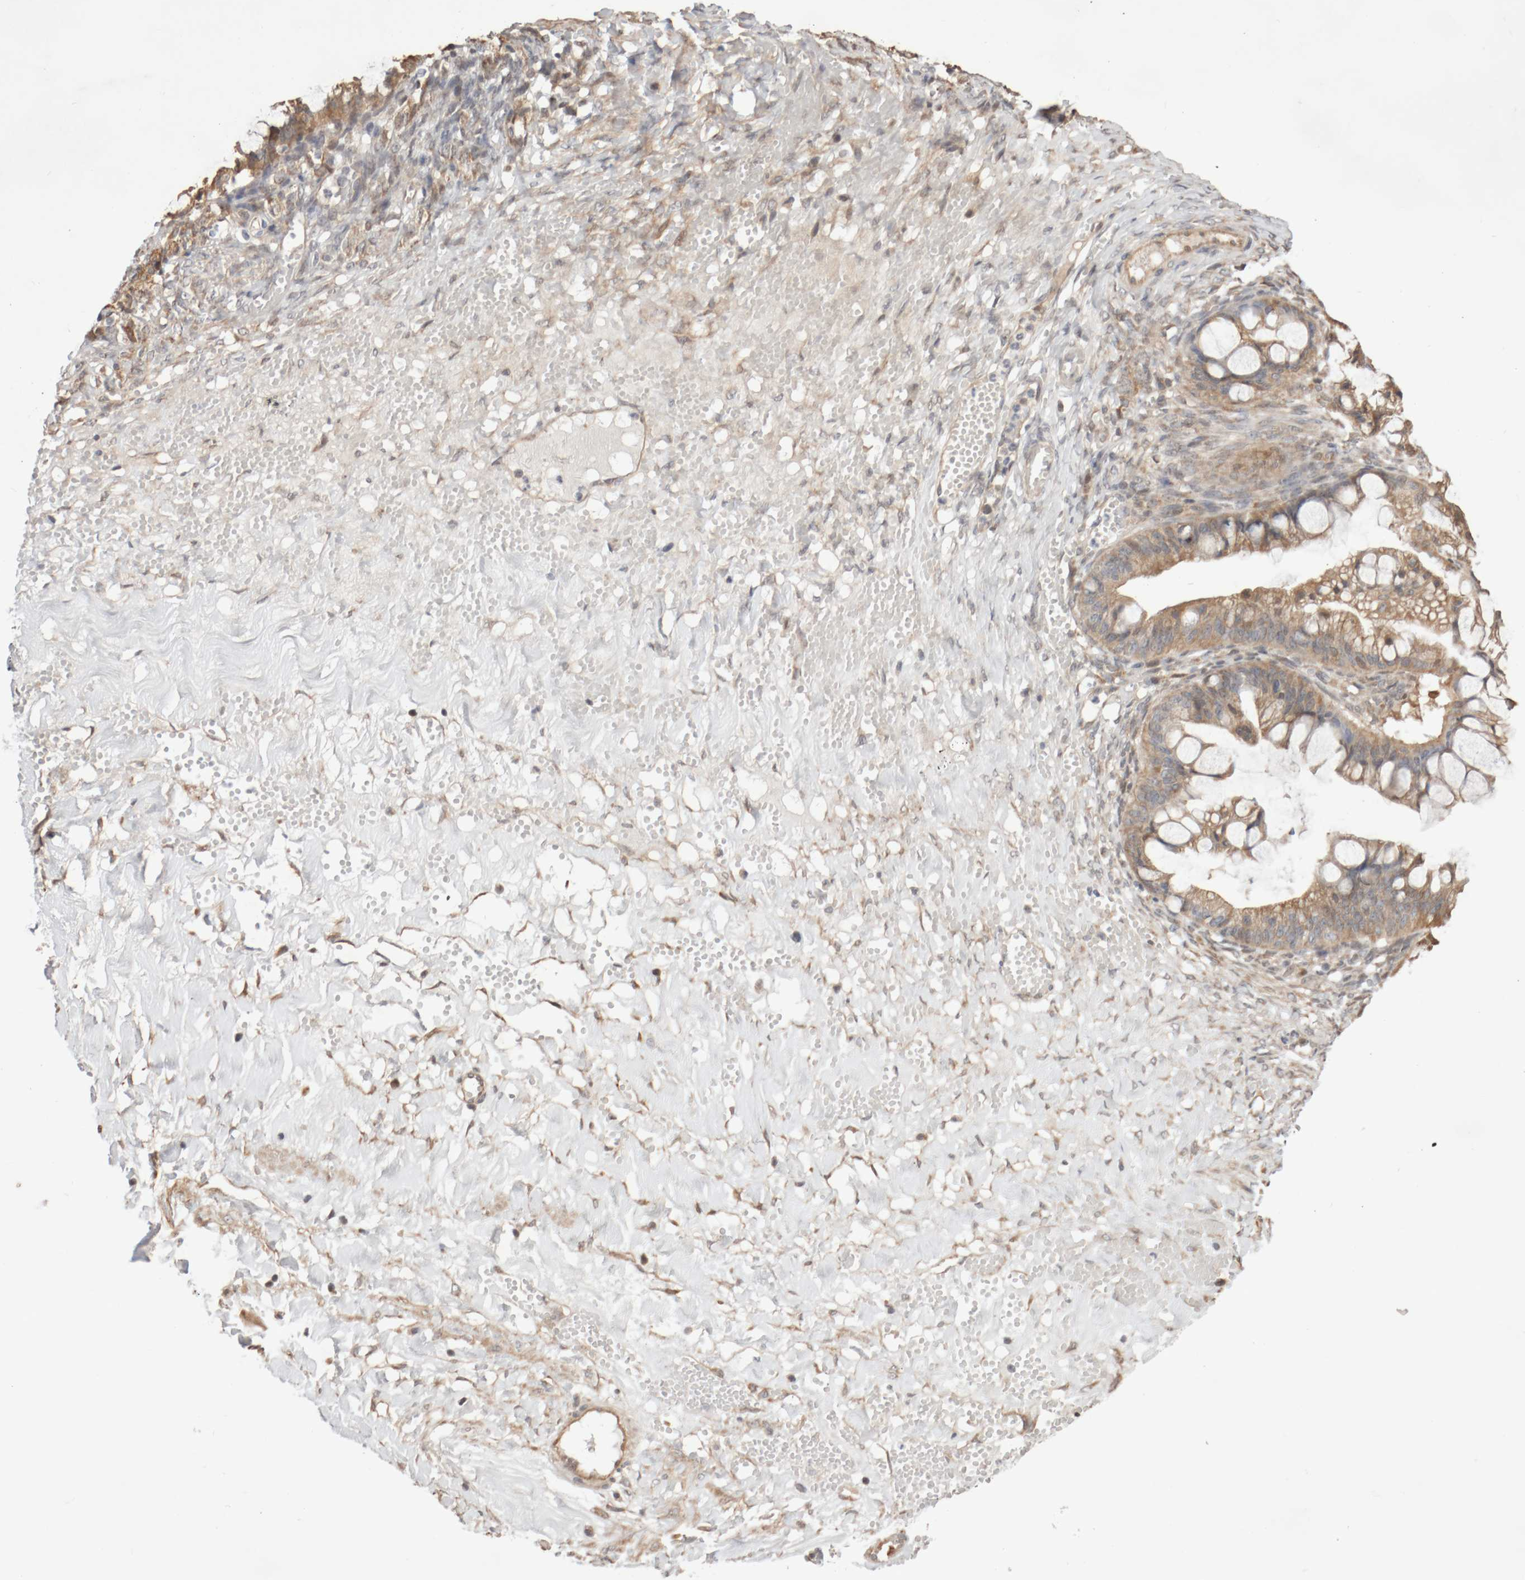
{"staining": {"intensity": "moderate", "quantity": ">75%", "location": "cytoplasmic/membranous"}, "tissue": "ovarian cancer", "cell_type": "Tumor cells", "image_type": "cancer", "snomed": [{"axis": "morphology", "description": "Cystadenocarcinoma, mucinous, NOS"}, {"axis": "topography", "description": "Ovary"}], "caption": "An image showing moderate cytoplasmic/membranous expression in about >75% of tumor cells in ovarian mucinous cystadenocarcinoma, as visualized by brown immunohistochemical staining.", "gene": "DPH7", "patient": {"sex": "female", "age": 73}}